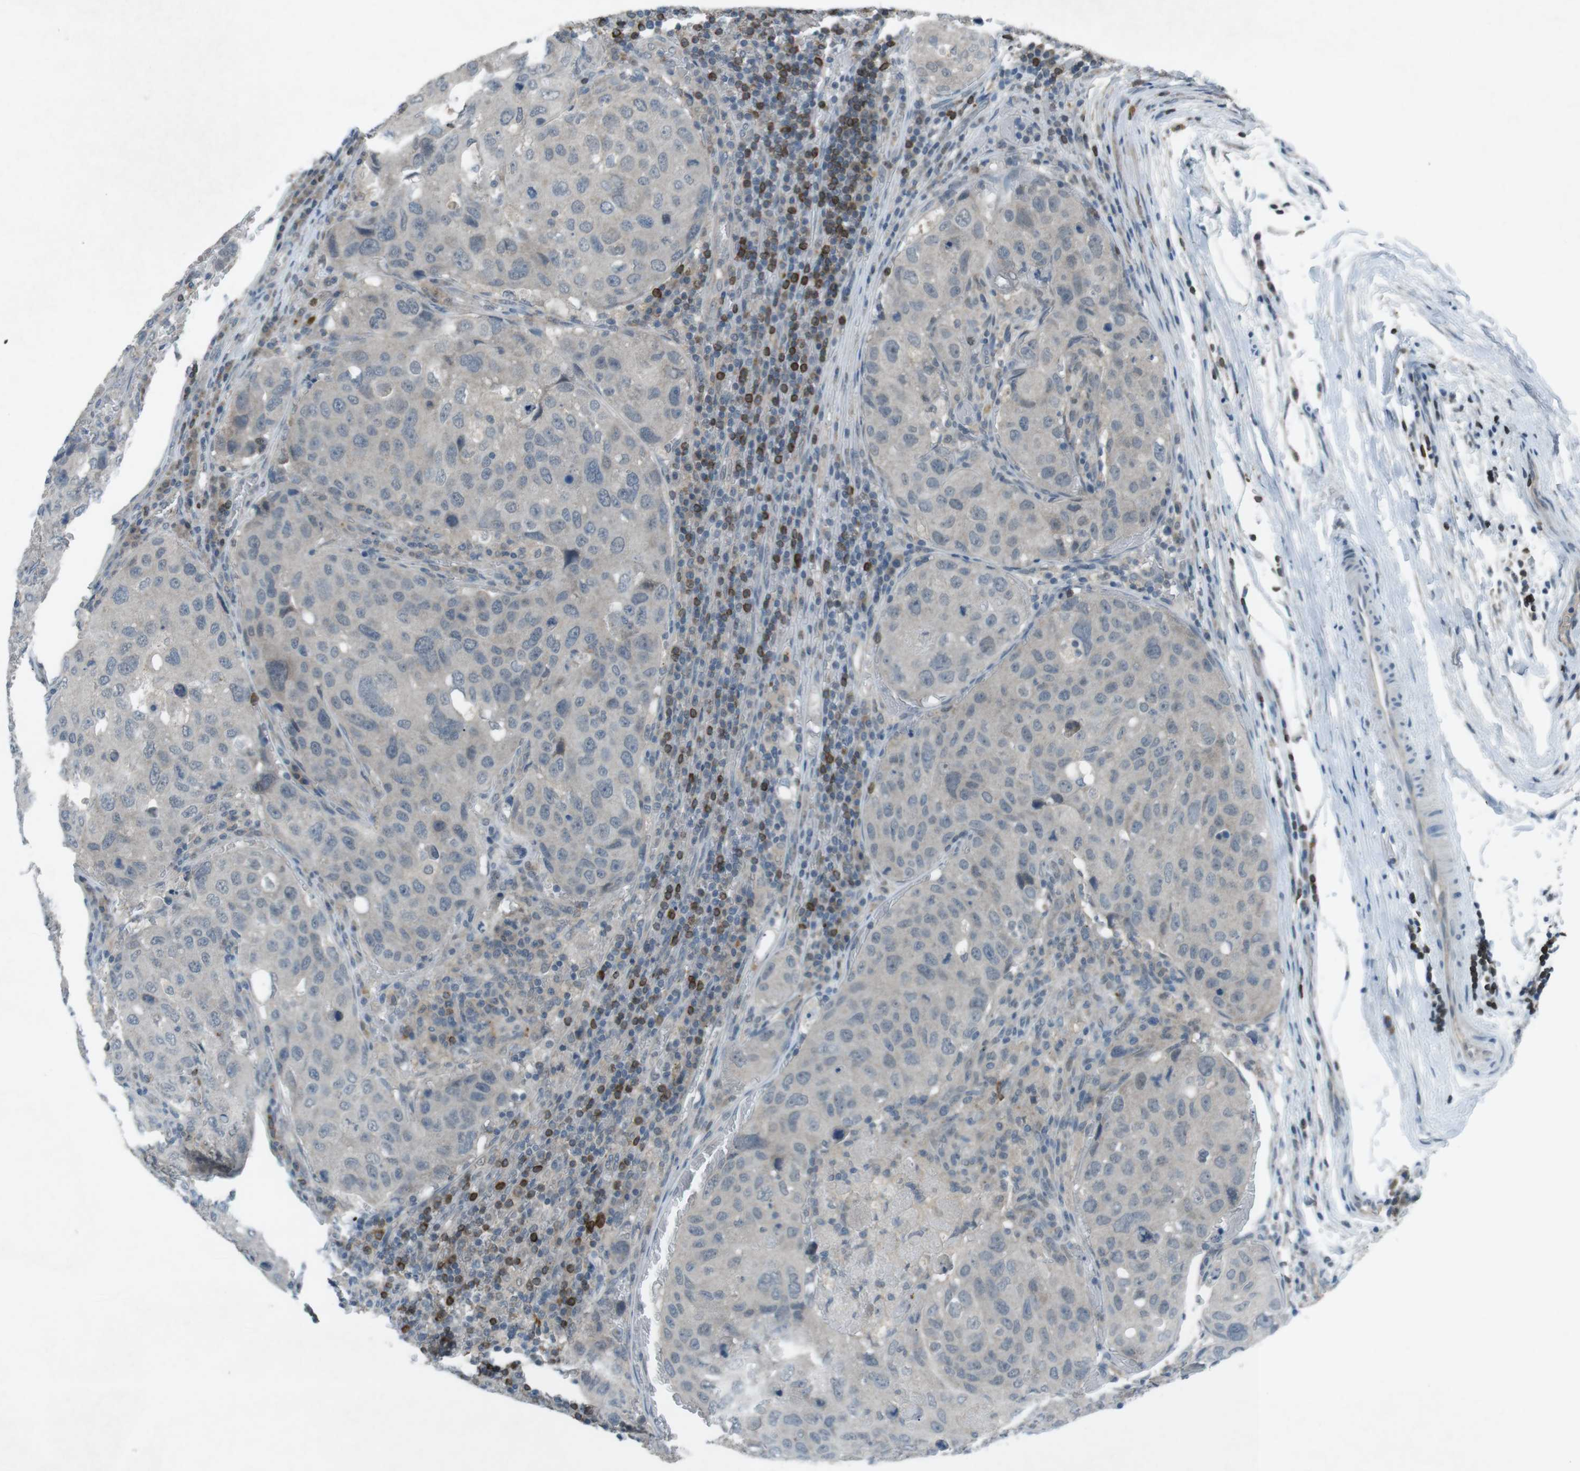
{"staining": {"intensity": "weak", "quantity": "<25%", "location": "cytoplasmic/membranous"}, "tissue": "urothelial cancer", "cell_type": "Tumor cells", "image_type": "cancer", "snomed": [{"axis": "morphology", "description": "Urothelial carcinoma, High grade"}, {"axis": "topography", "description": "Lymph node"}, {"axis": "topography", "description": "Urinary bladder"}], "caption": "IHC micrograph of urothelial cancer stained for a protein (brown), which demonstrates no positivity in tumor cells.", "gene": "FCRLA", "patient": {"sex": "male", "age": 51}}